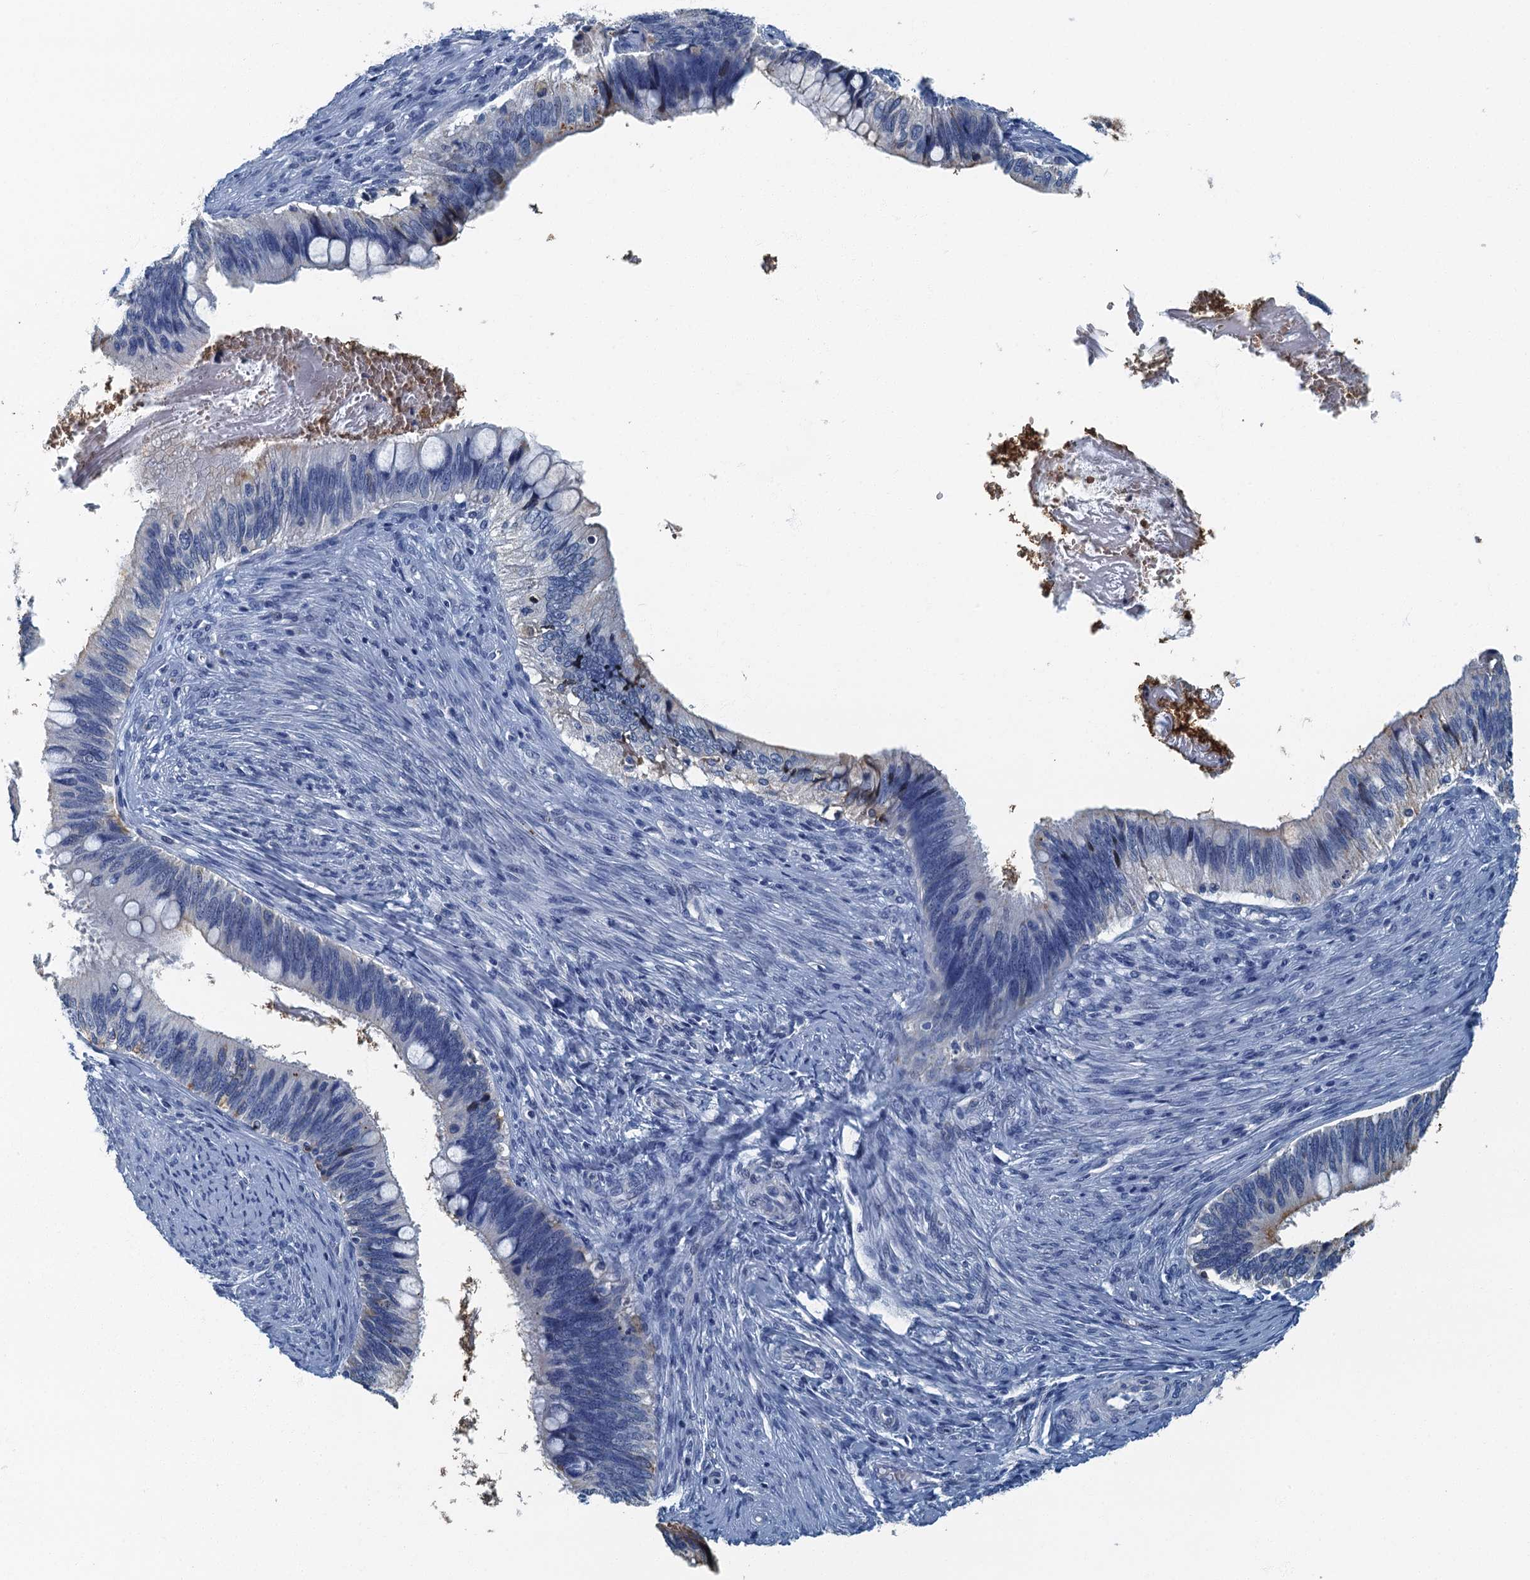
{"staining": {"intensity": "negative", "quantity": "none", "location": "none"}, "tissue": "cervical cancer", "cell_type": "Tumor cells", "image_type": "cancer", "snomed": [{"axis": "morphology", "description": "Adenocarcinoma, NOS"}, {"axis": "topography", "description": "Cervix"}], "caption": "A histopathology image of cervical cancer (adenocarcinoma) stained for a protein demonstrates no brown staining in tumor cells.", "gene": "GADL1", "patient": {"sex": "female", "age": 42}}